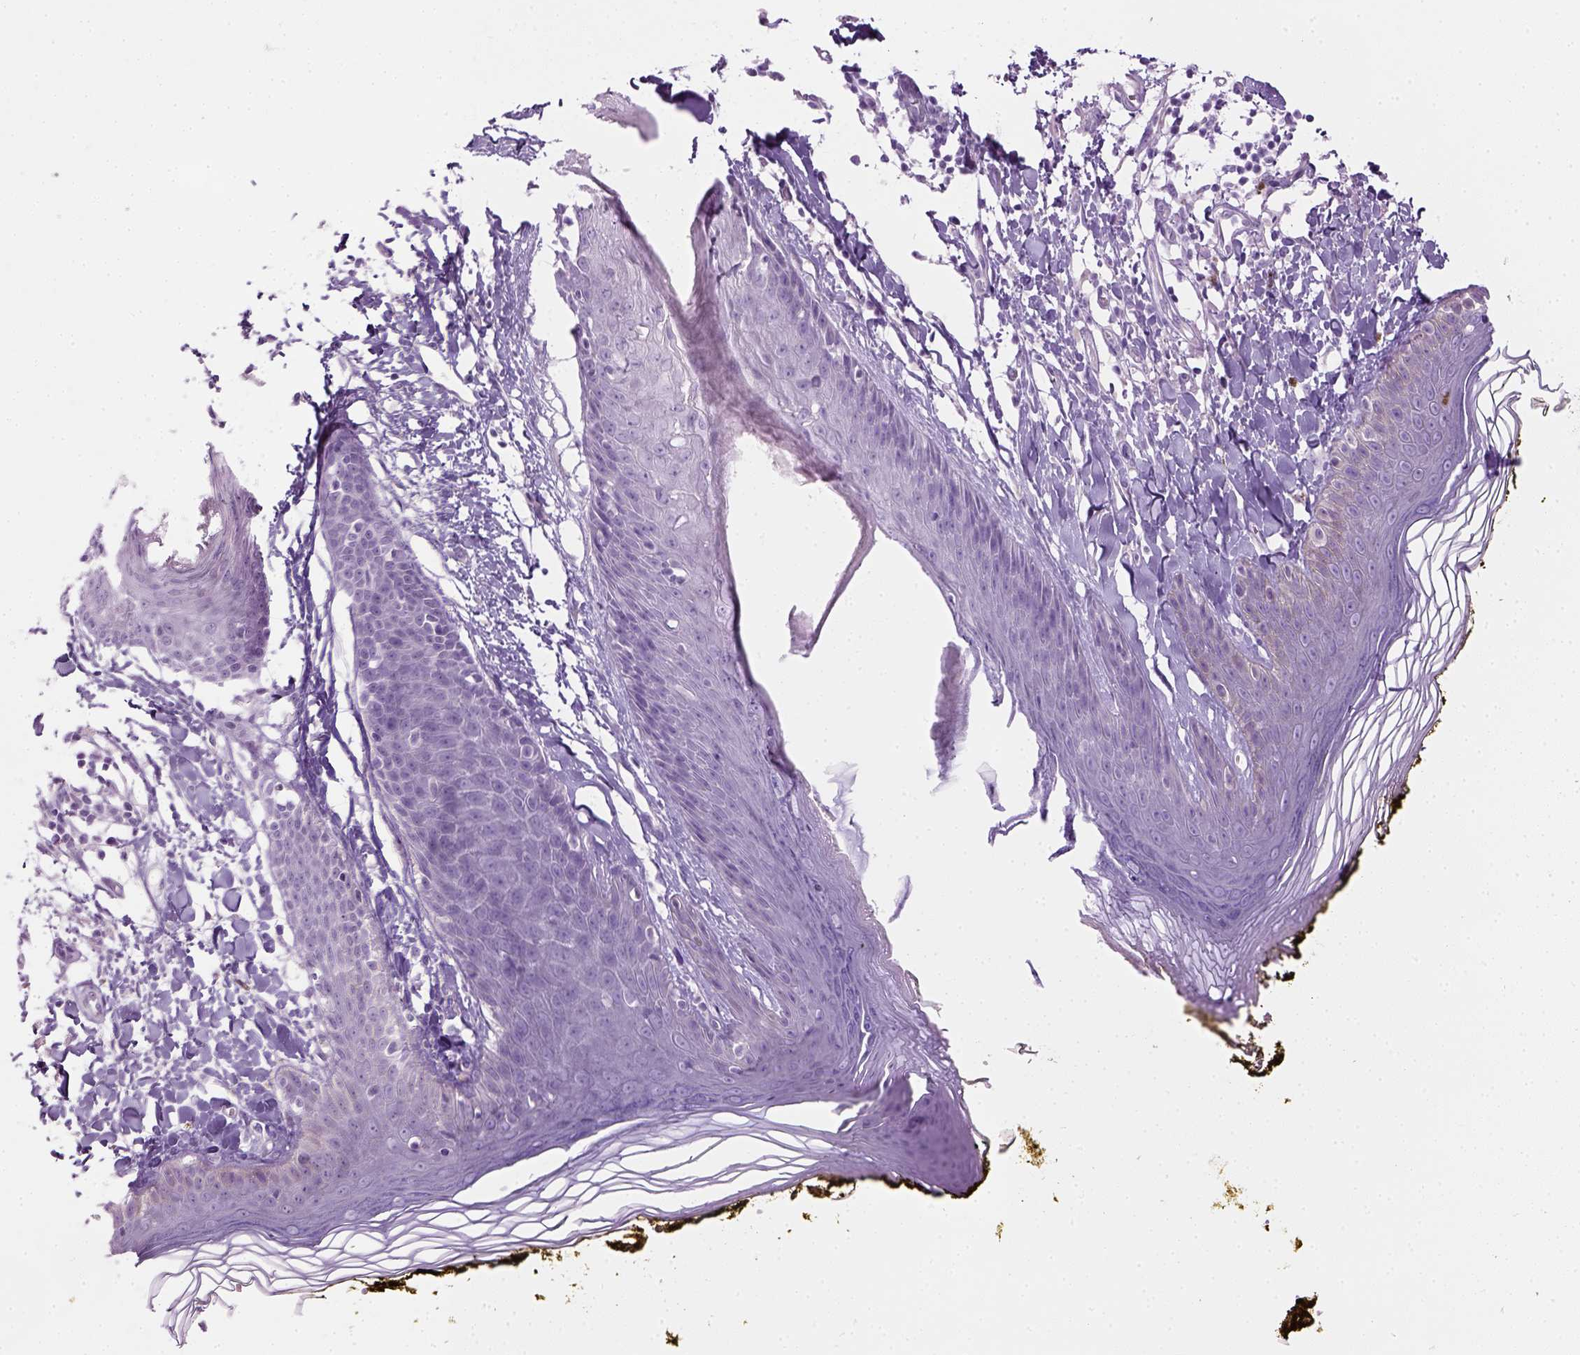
{"staining": {"intensity": "negative", "quantity": "none", "location": "none"}, "tissue": "skin", "cell_type": "Fibroblasts", "image_type": "normal", "snomed": [{"axis": "morphology", "description": "Normal tissue, NOS"}, {"axis": "topography", "description": "Skin"}], "caption": "Immunohistochemistry histopathology image of benign skin stained for a protein (brown), which exhibits no staining in fibroblasts.", "gene": "CIBAR2", "patient": {"sex": "male", "age": 76}}